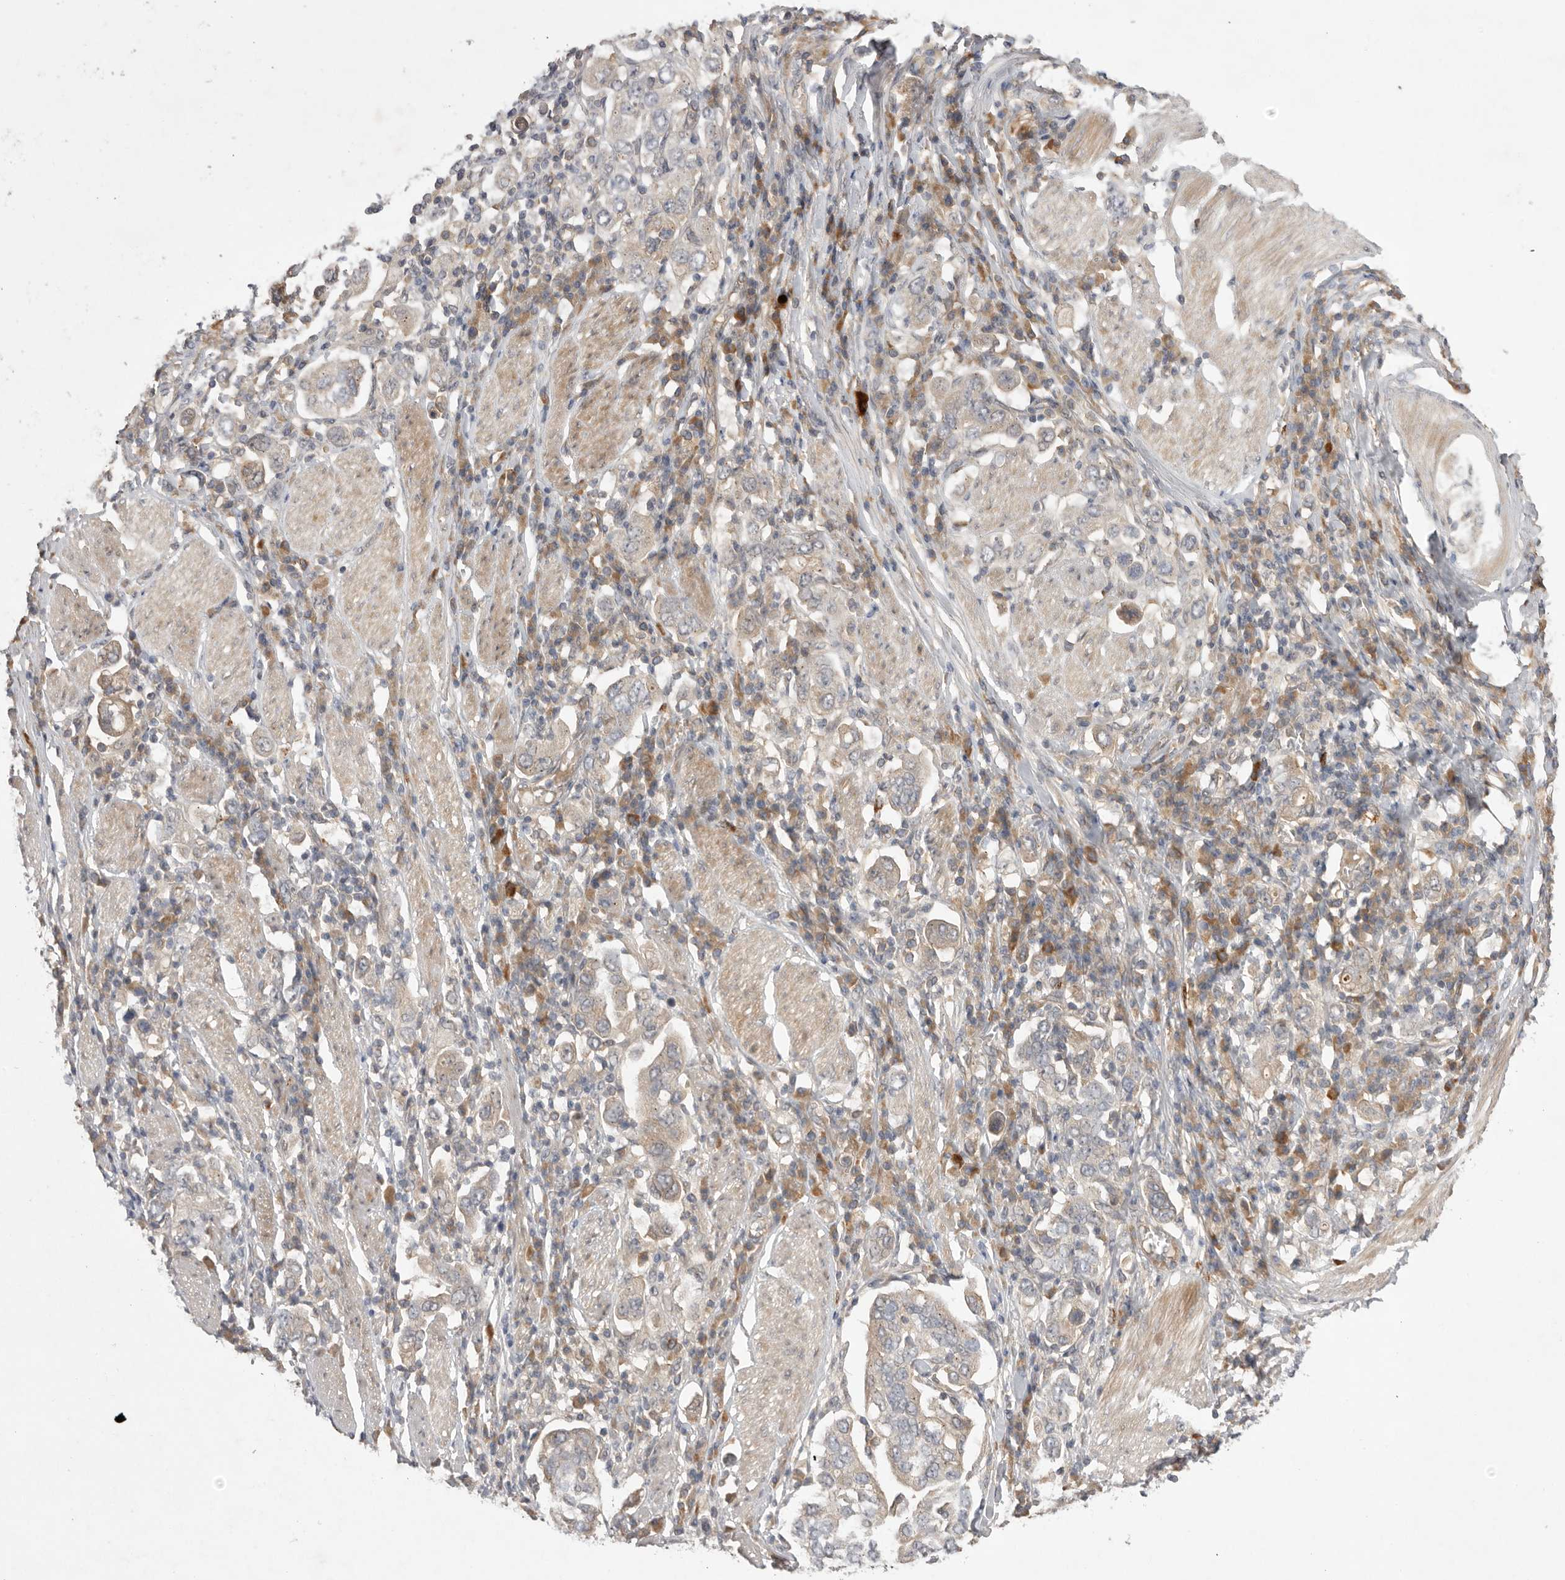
{"staining": {"intensity": "weak", "quantity": "<25%", "location": "cytoplasmic/membranous"}, "tissue": "stomach cancer", "cell_type": "Tumor cells", "image_type": "cancer", "snomed": [{"axis": "morphology", "description": "Adenocarcinoma, NOS"}, {"axis": "topography", "description": "Stomach, upper"}], "caption": "The micrograph exhibits no staining of tumor cells in stomach cancer (adenocarcinoma).", "gene": "NRCAM", "patient": {"sex": "male", "age": 62}}